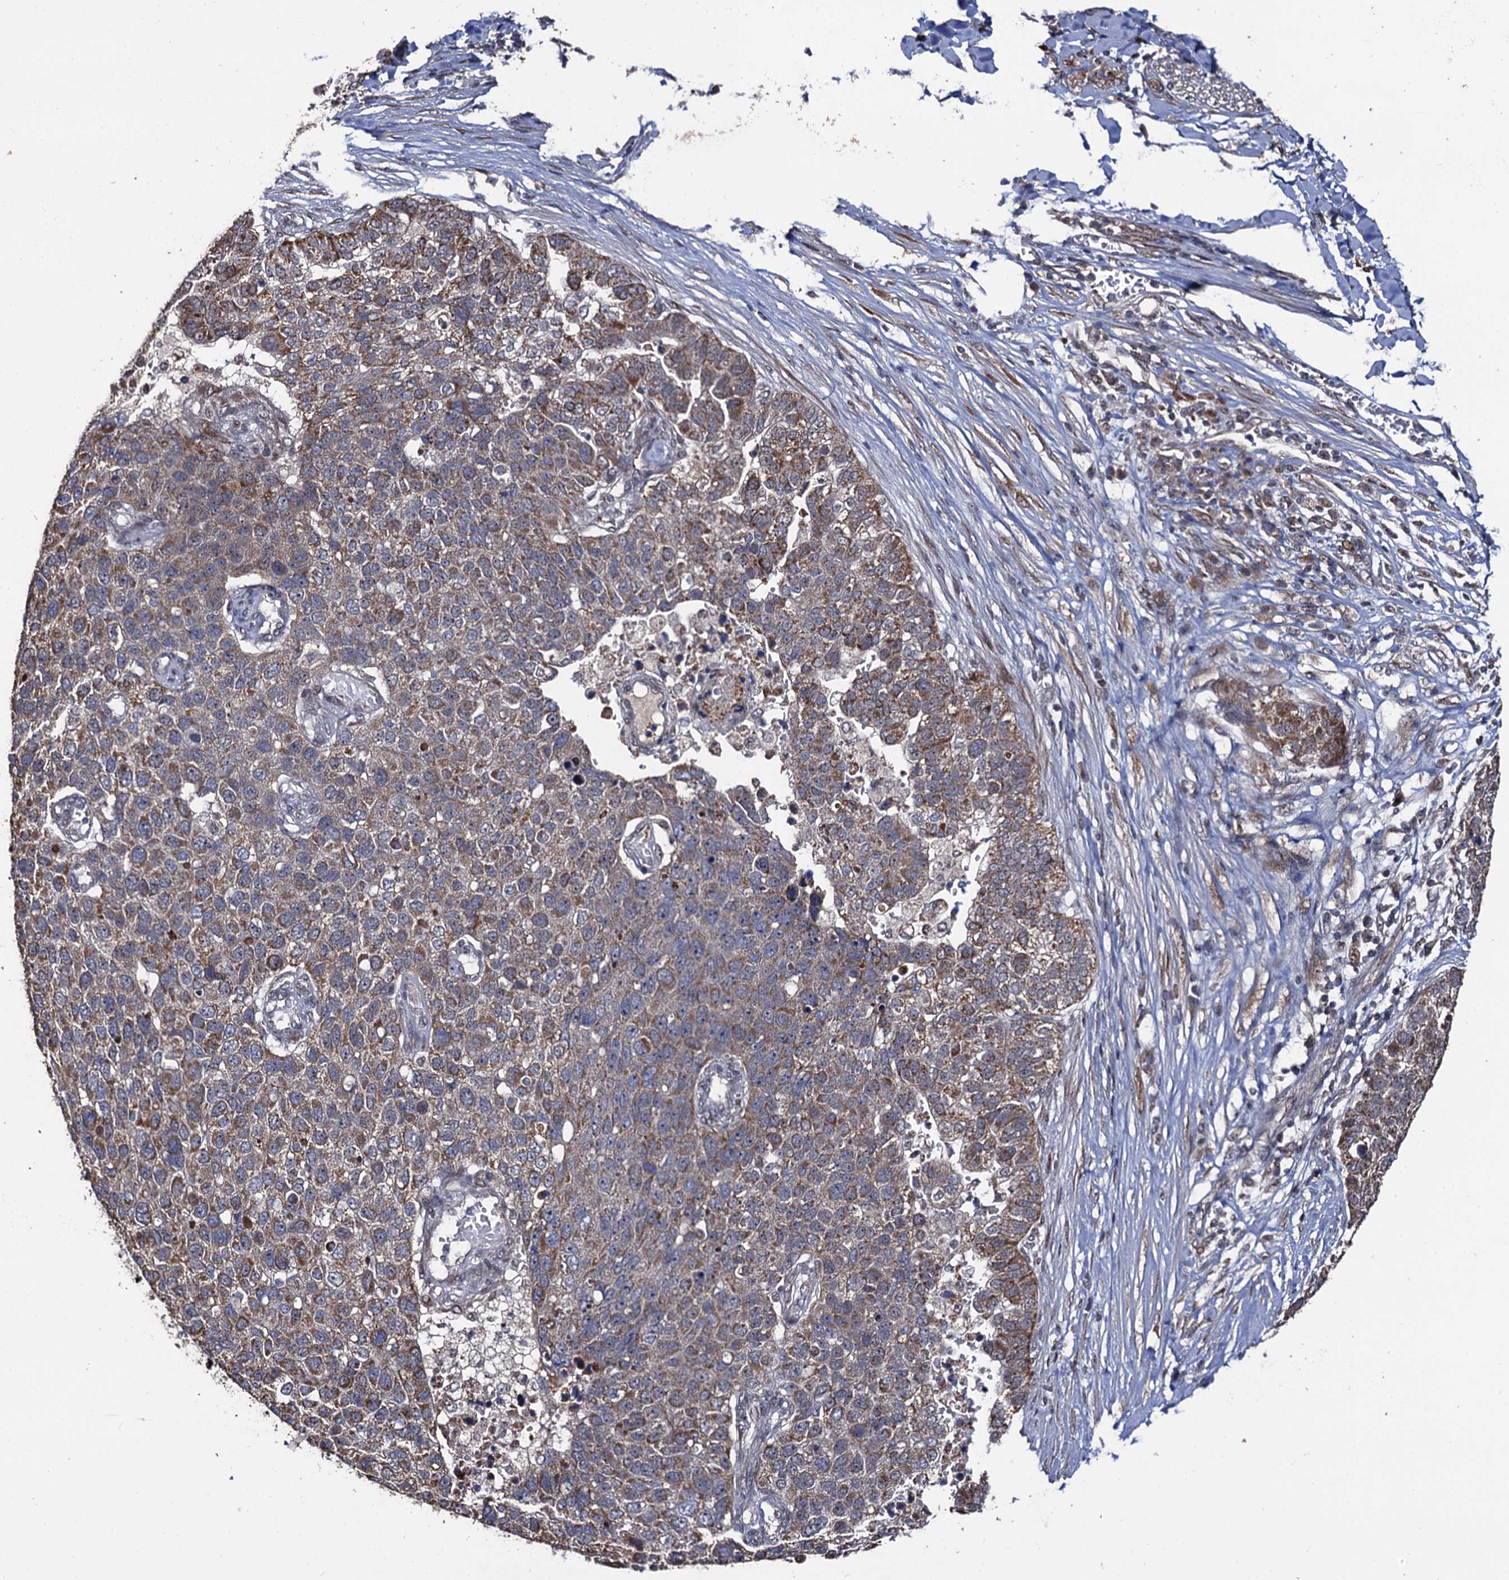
{"staining": {"intensity": "moderate", "quantity": "25%-75%", "location": "cytoplasmic/membranous"}, "tissue": "pancreatic cancer", "cell_type": "Tumor cells", "image_type": "cancer", "snomed": [{"axis": "morphology", "description": "Adenocarcinoma, NOS"}, {"axis": "topography", "description": "Pancreas"}], "caption": "Moderate cytoplasmic/membranous staining is present in approximately 25%-75% of tumor cells in pancreatic cancer (adenocarcinoma). (brown staining indicates protein expression, while blue staining denotes nuclei).", "gene": "LRRC63", "patient": {"sex": "female", "age": 61}}